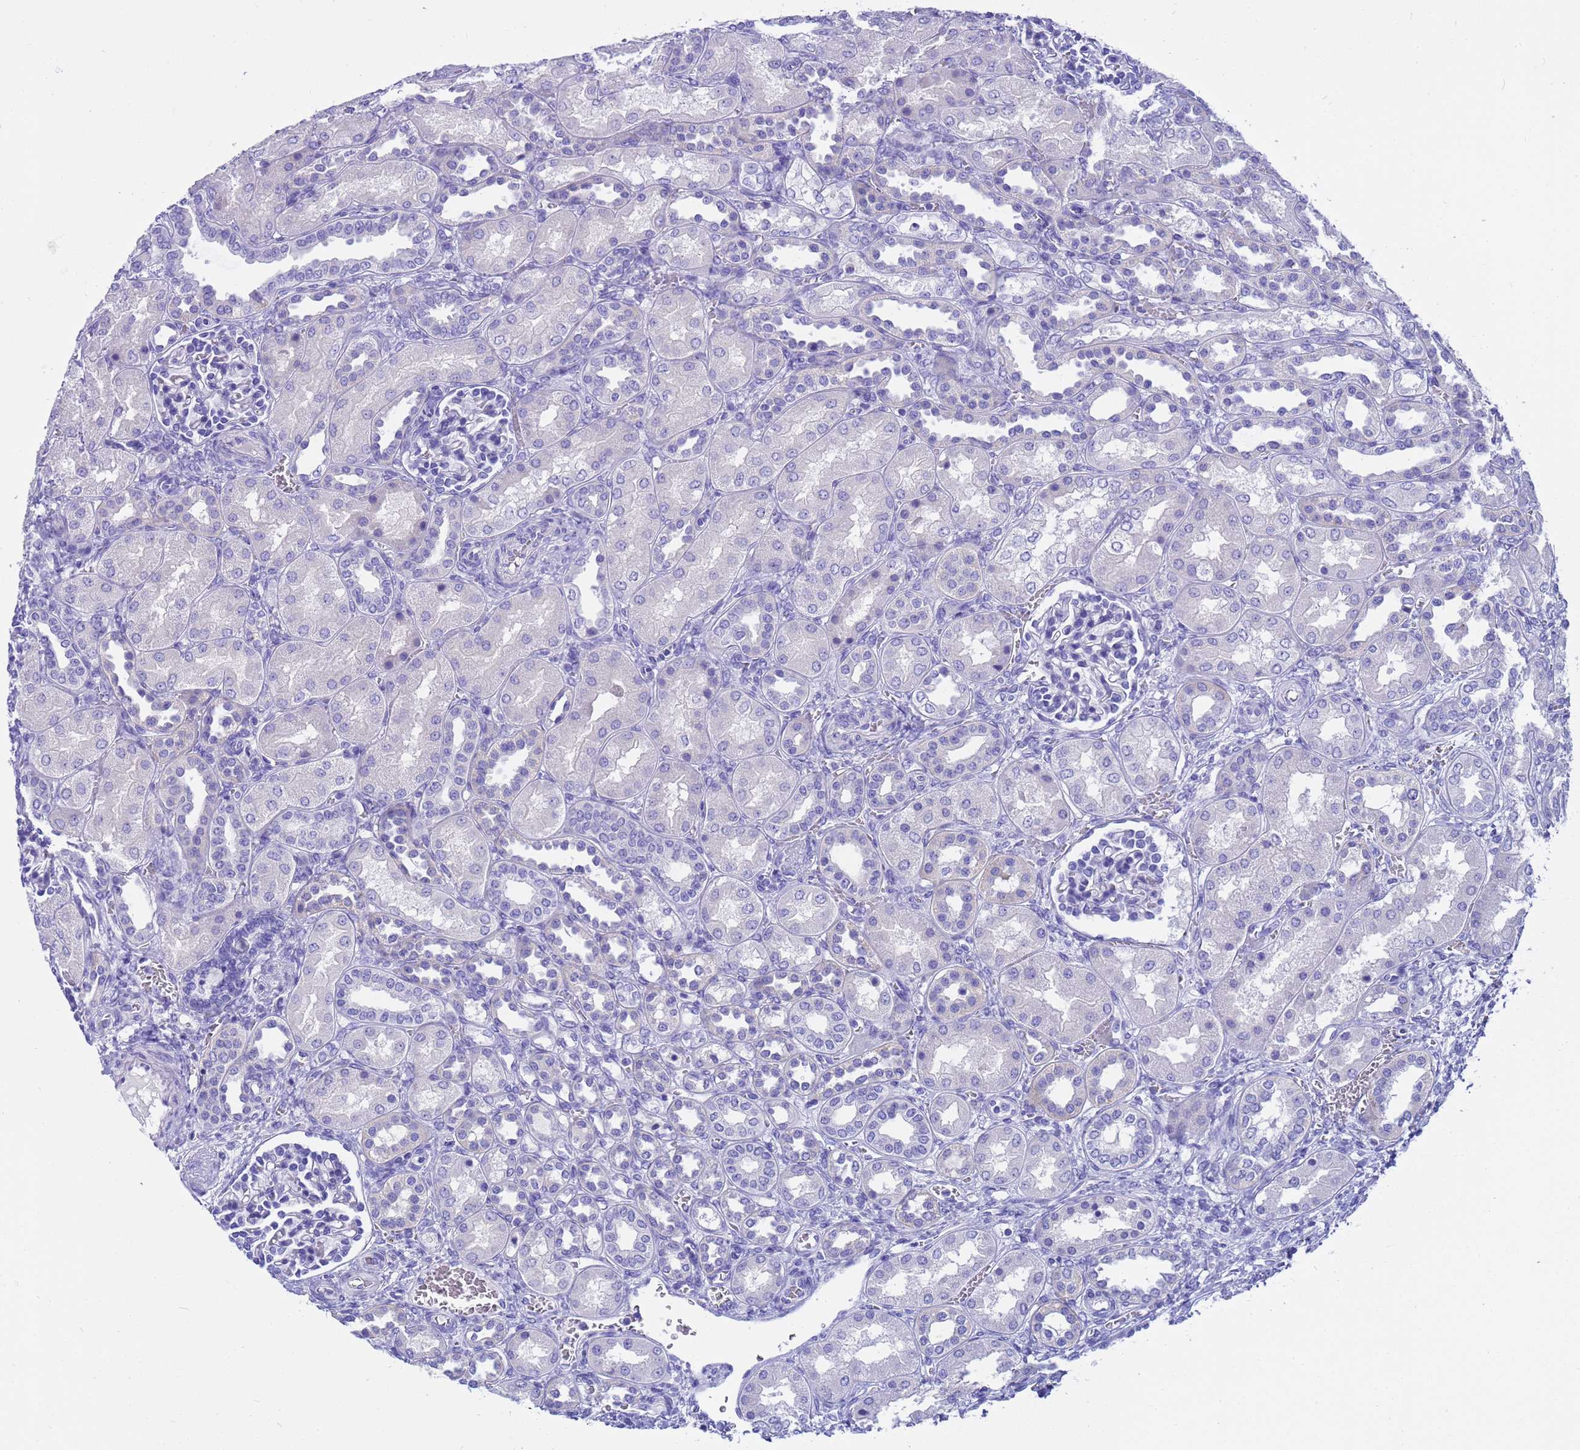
{"staining": {"intensity": "negative", "quantity": "none", "location": "none"}, "tissue": "kidney", "cell_type": "Cells in glomeruli", "image_type": "normal", "snomed": [{"axis": "morphology", "description": "Normal tissue, NOS"}, {"axis": "morphology", "description": "Neoplasm, malignant, NOS"}, {"axis": "topography", "description": "Kidney"}], "caption": "Immunohistochemistry image of unremarkable human kidney stained for a protein (brown), which exhibits no positivity in cells in glomeruli. (DAB immunohistochemistry with hematoxylin counter stain).", "gene": "SYCN", "patient": {"sex": "female", "age": 1}}